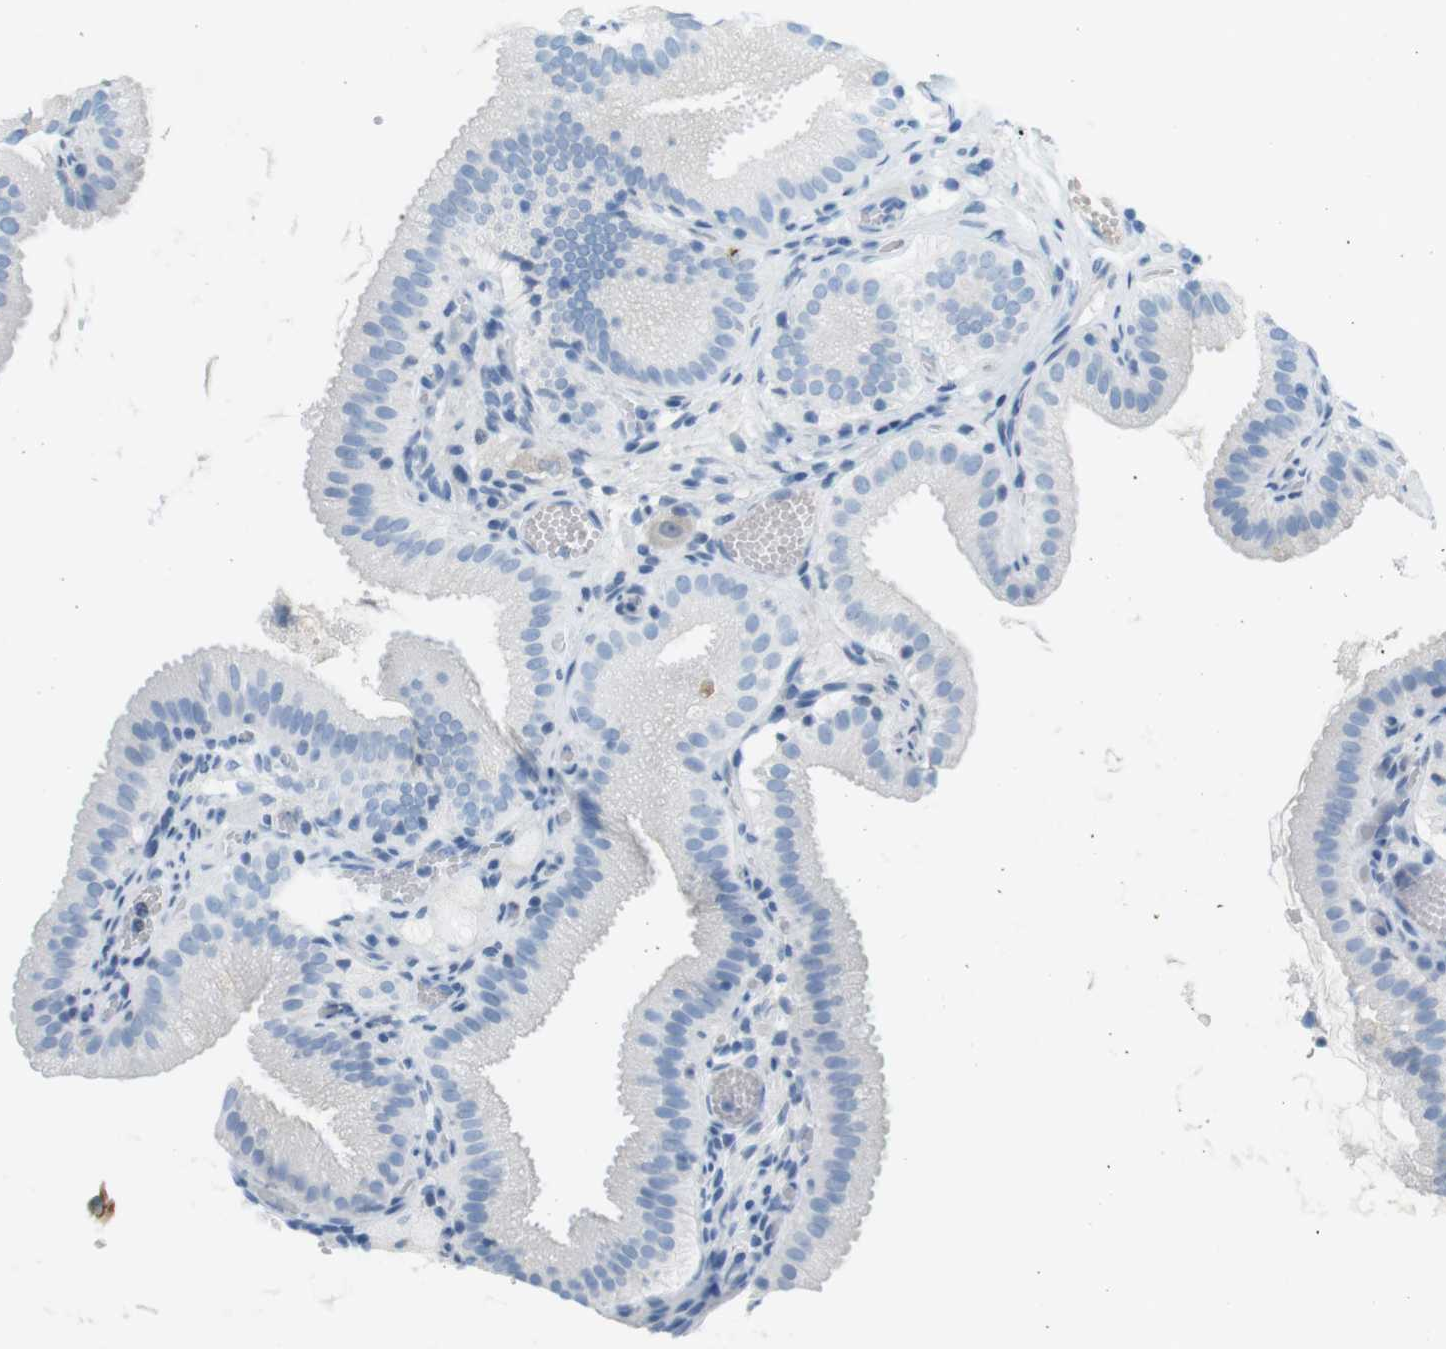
{"staining": {"intensity": "negative", "quantity": "none", "location": "none"}, "tissue": "gallbladder", "cell_type": "Glandular cells", "image_type": "normal", "snomed": [{"axis": "morphology", "description": "Normal tissue, NOS"}, {"axis": "topography", "description": "Gallbladder"}], "caption": "The image shows no significant expression in glandular cells of gallbladder.", "gene": "AZGP1", "patient": {"sex": "male", "age": 54}}